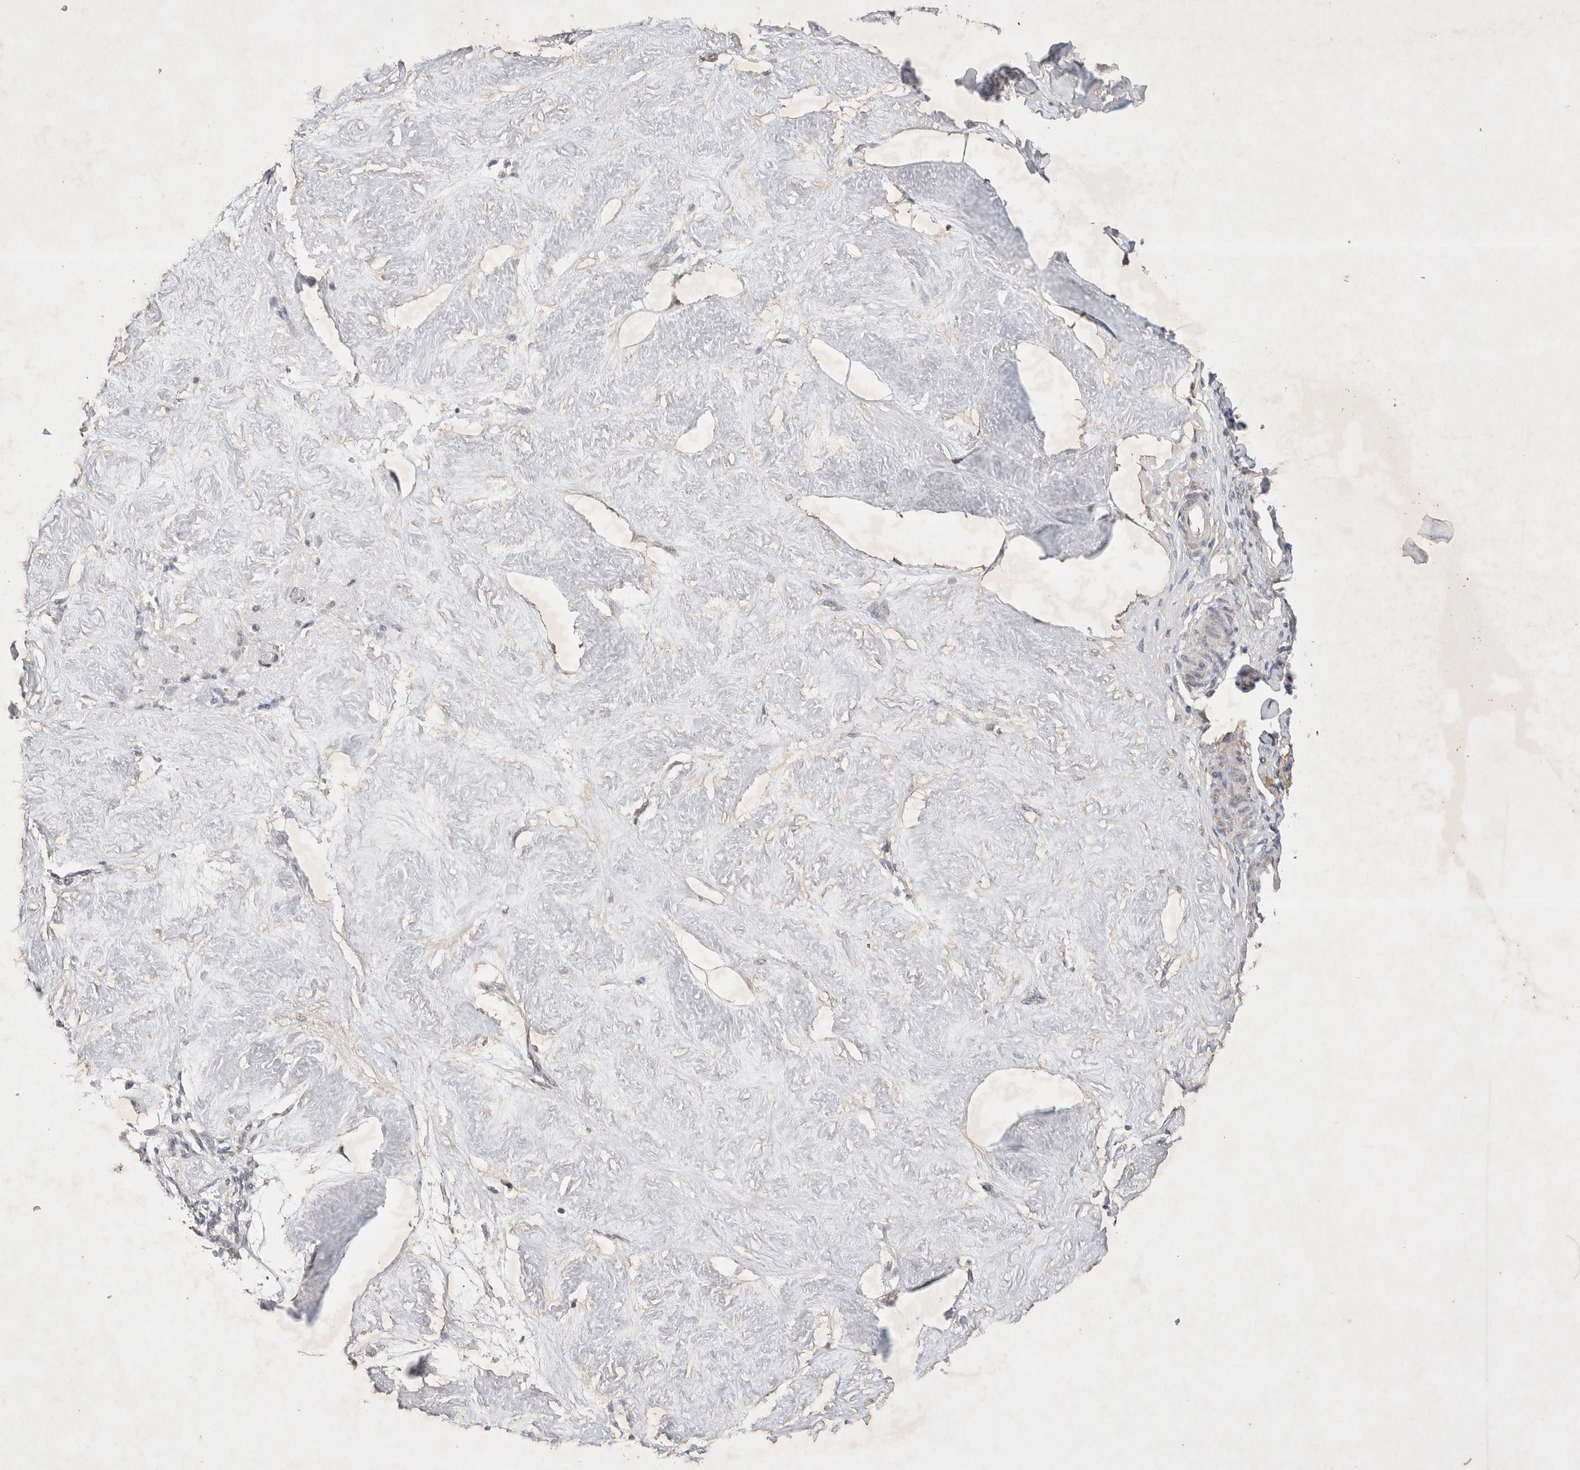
{"staining": {"intensity": "negative", "quantity": "none", "location": "none"}, "tissue": "adipose tissue", "cell_type": "Adipocytes", "image_type": "normal", "snomed": [{"axis": "morphology", "description": "Normal tissue, NOS"}, {"axis": "topography", "description": "Vascular tissue"}, {"axis": "topography", "description": "Fallopian tube"}, {"axis": "topography", "description": "Ovary"}], "caption": "The photomicrograph exhibits no staining of adipocytes in unremarkable adipose tissue.", "gene": "WIPF2", "patient": {"sex": "female", "age": 67}}